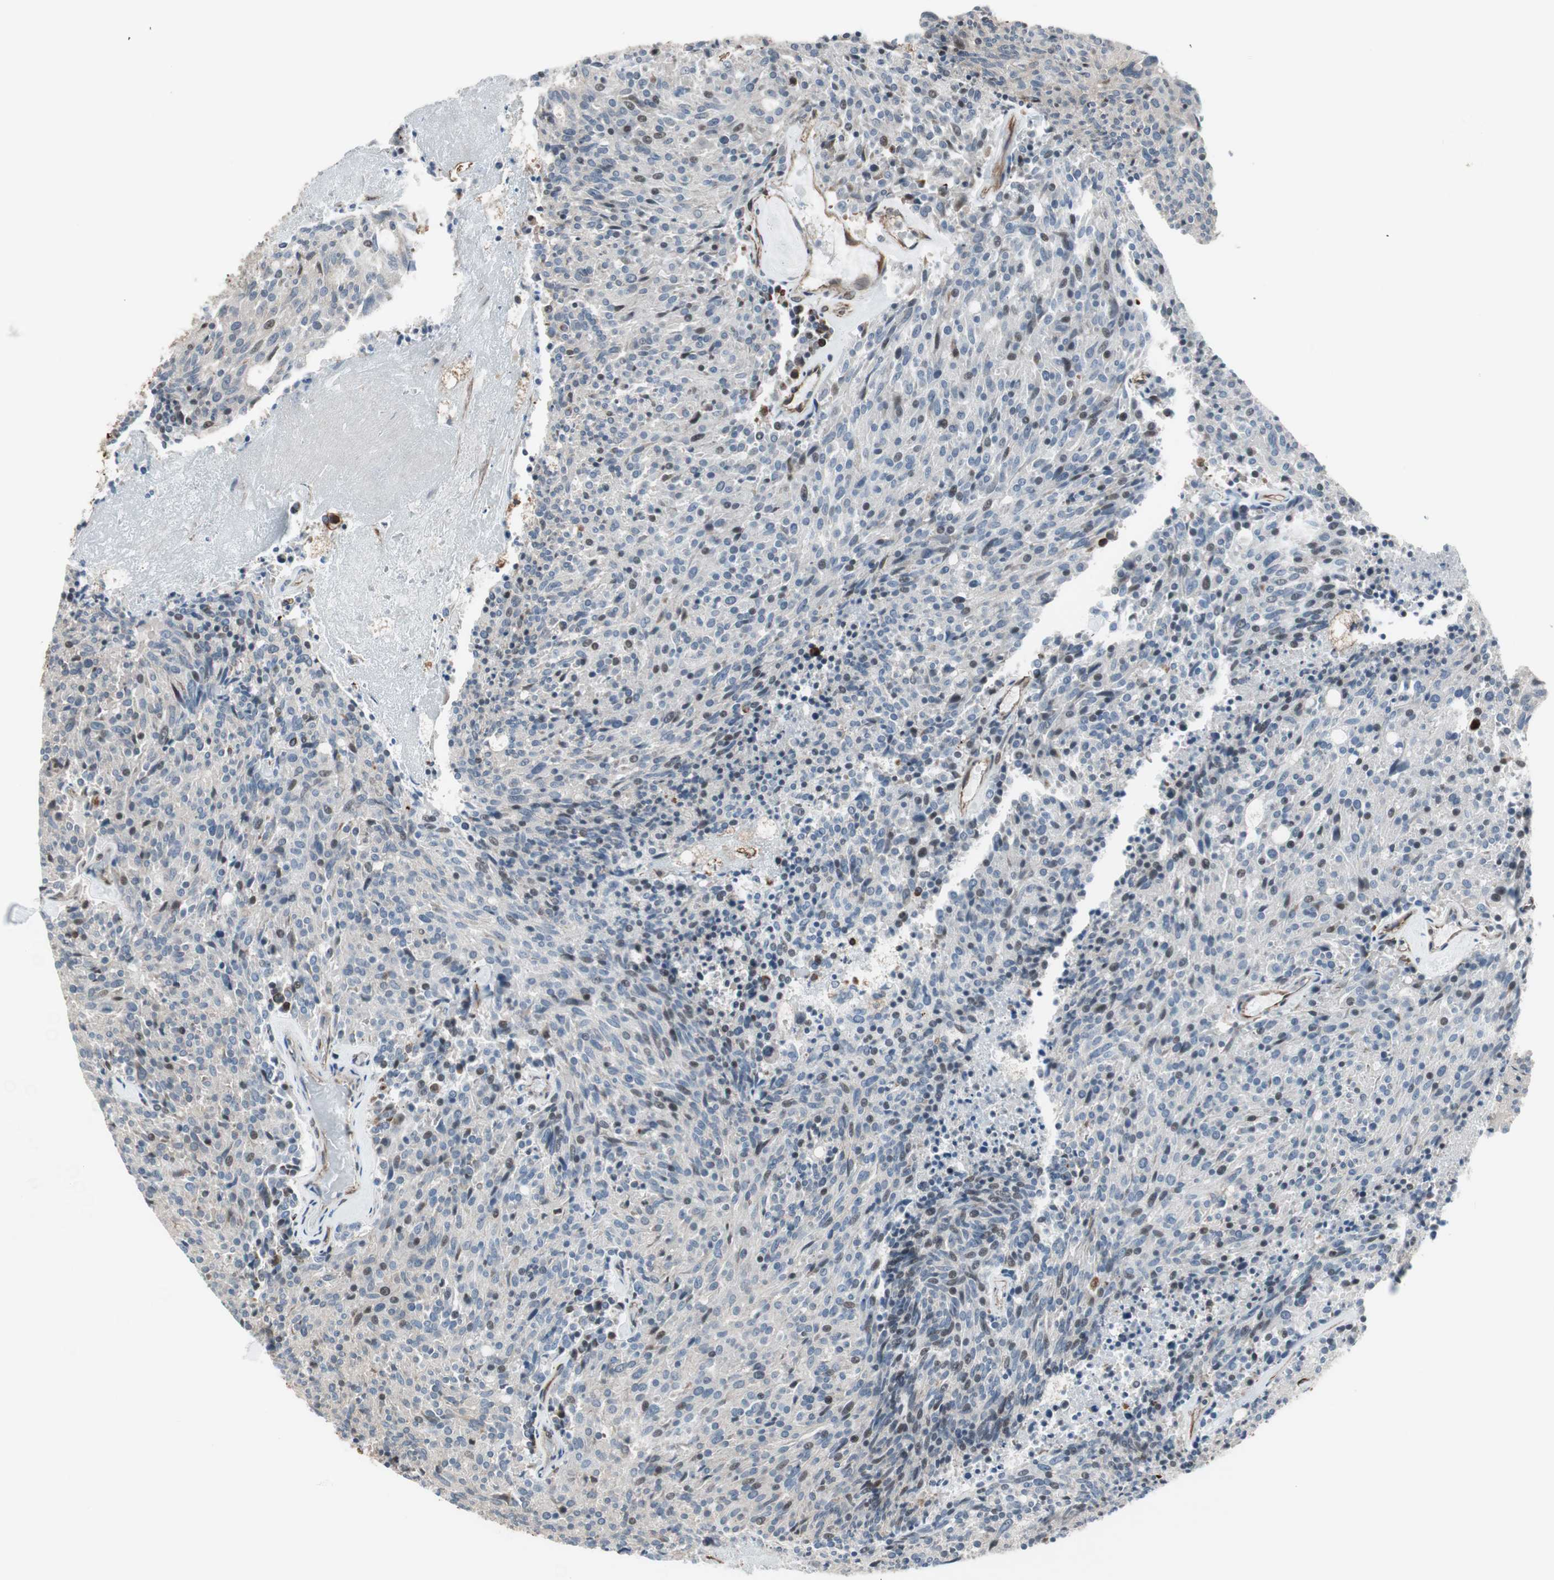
{"staining": {"intensity": "weak", "quantity": "25%-75%", "location": "nuclear"}, "tissue": "carcinoid", "cell_type": "Tumor cells", "image_type": "cancer", "snomed": [{"axis": "morphology", "description": "Carcinoid, malignant, NOS"}, {"axis": "topography", "description": "Pancreas"}], "caption": "A micrograph of carcinoid stained for a protein demonstrates weak nuclear brown staining in tumor cells.", "gene": "MAD2L2", "patient": {"sex": "female", "age": 54}}